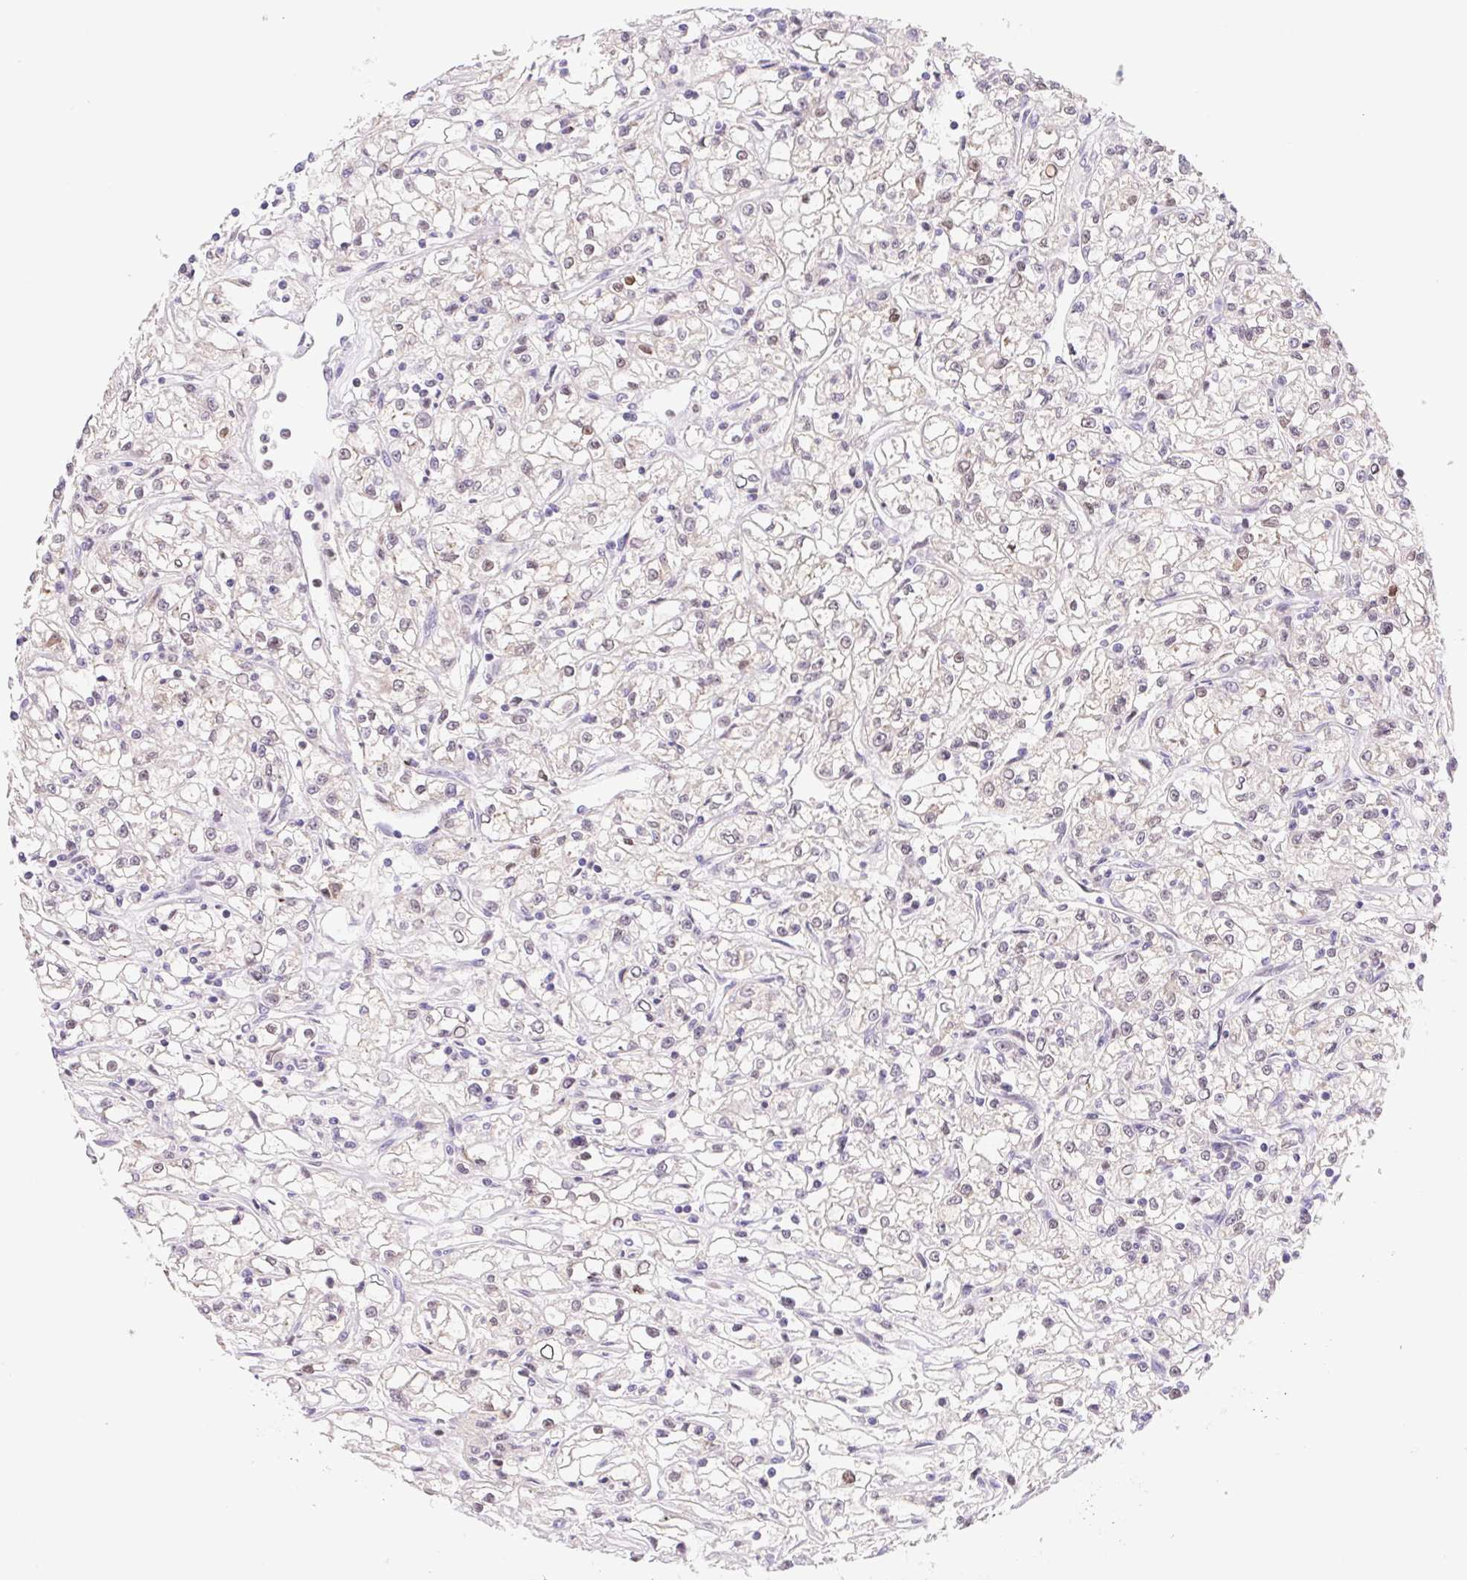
{"staining": {"intensity": "weak", "quantity": "<25%", "location": "nuclear"}, "tissue": "renal cancer", "cell_type": "Tumor cells", "image_type": "cancer", "snomed": [{"axis": "morphology", "description": "Adenocarcinoma, NOS"}, {"axis": "topography", "description": "Kidney"}], "caption": "Immunohistochemistry (IHC) histopathology image of renal cancer (adenocarcinoma) stained for a protein (brown), which displays no positivity in tumor cells.", "gene": "L3MBTL4", "patient": {"sex": "female", "age": 59}}